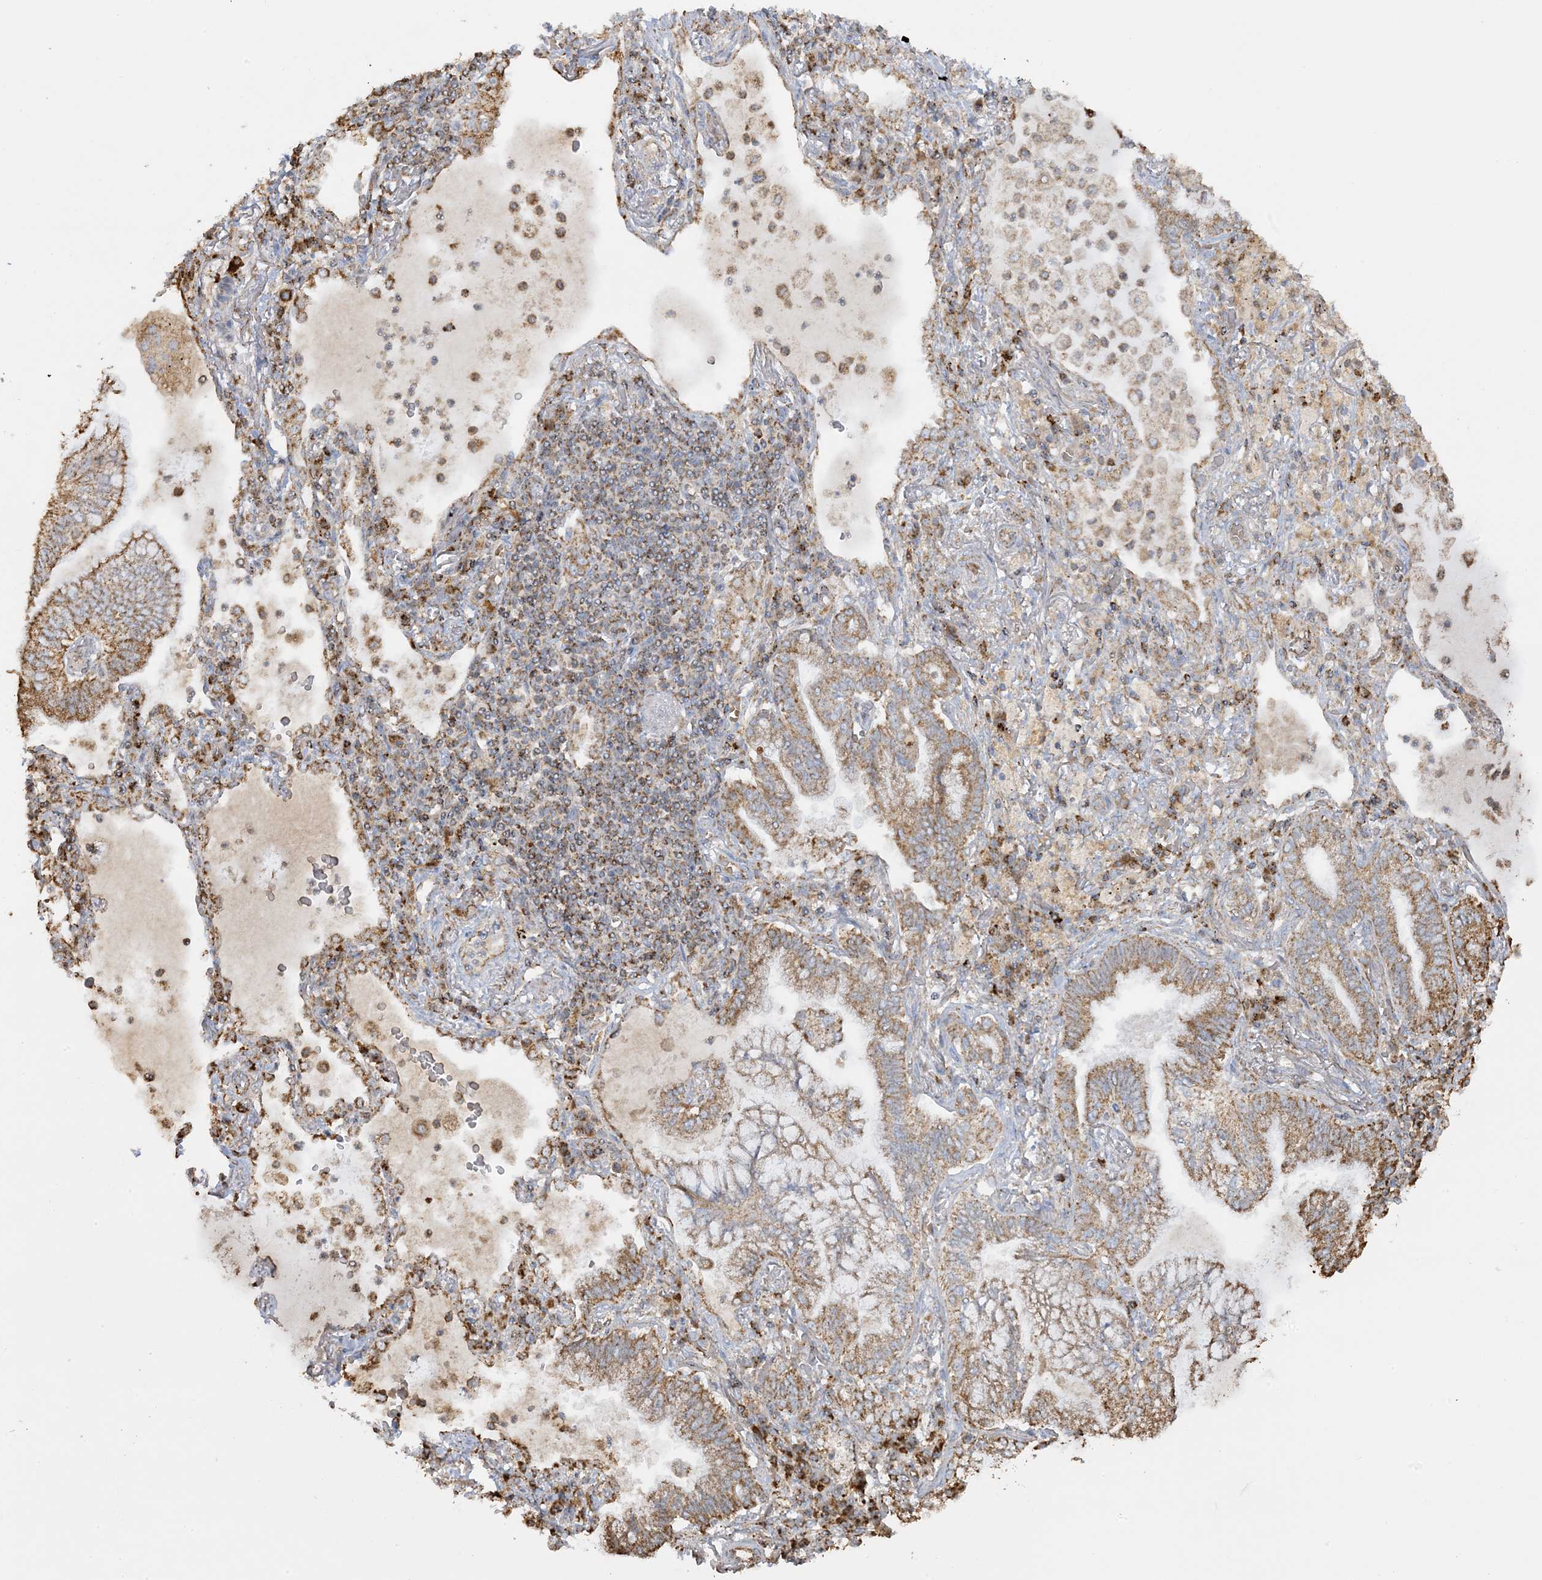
{"staining": {"intensity": "moderate", "quantity": ">75%", "location": "cytoplasmic/membranous"}, "tissue": "lung cancer", "cell_type": "Tumor cells", "image_type": "cancer", "snomed": [{"axis": "morphology", "description": "Adenocarcinoma, NOS"}, {"axis": "topography", "description": "Lung"}], "caption": "The image reveals immunohistochemical staining of lung cancer (adenocarcinoma). There is moderate cytoplasmic/membranous positivity is identified in approximately >75% of tumor cells.", "gene": "AGA", "patient": {"sex": "female", "age": 70}}